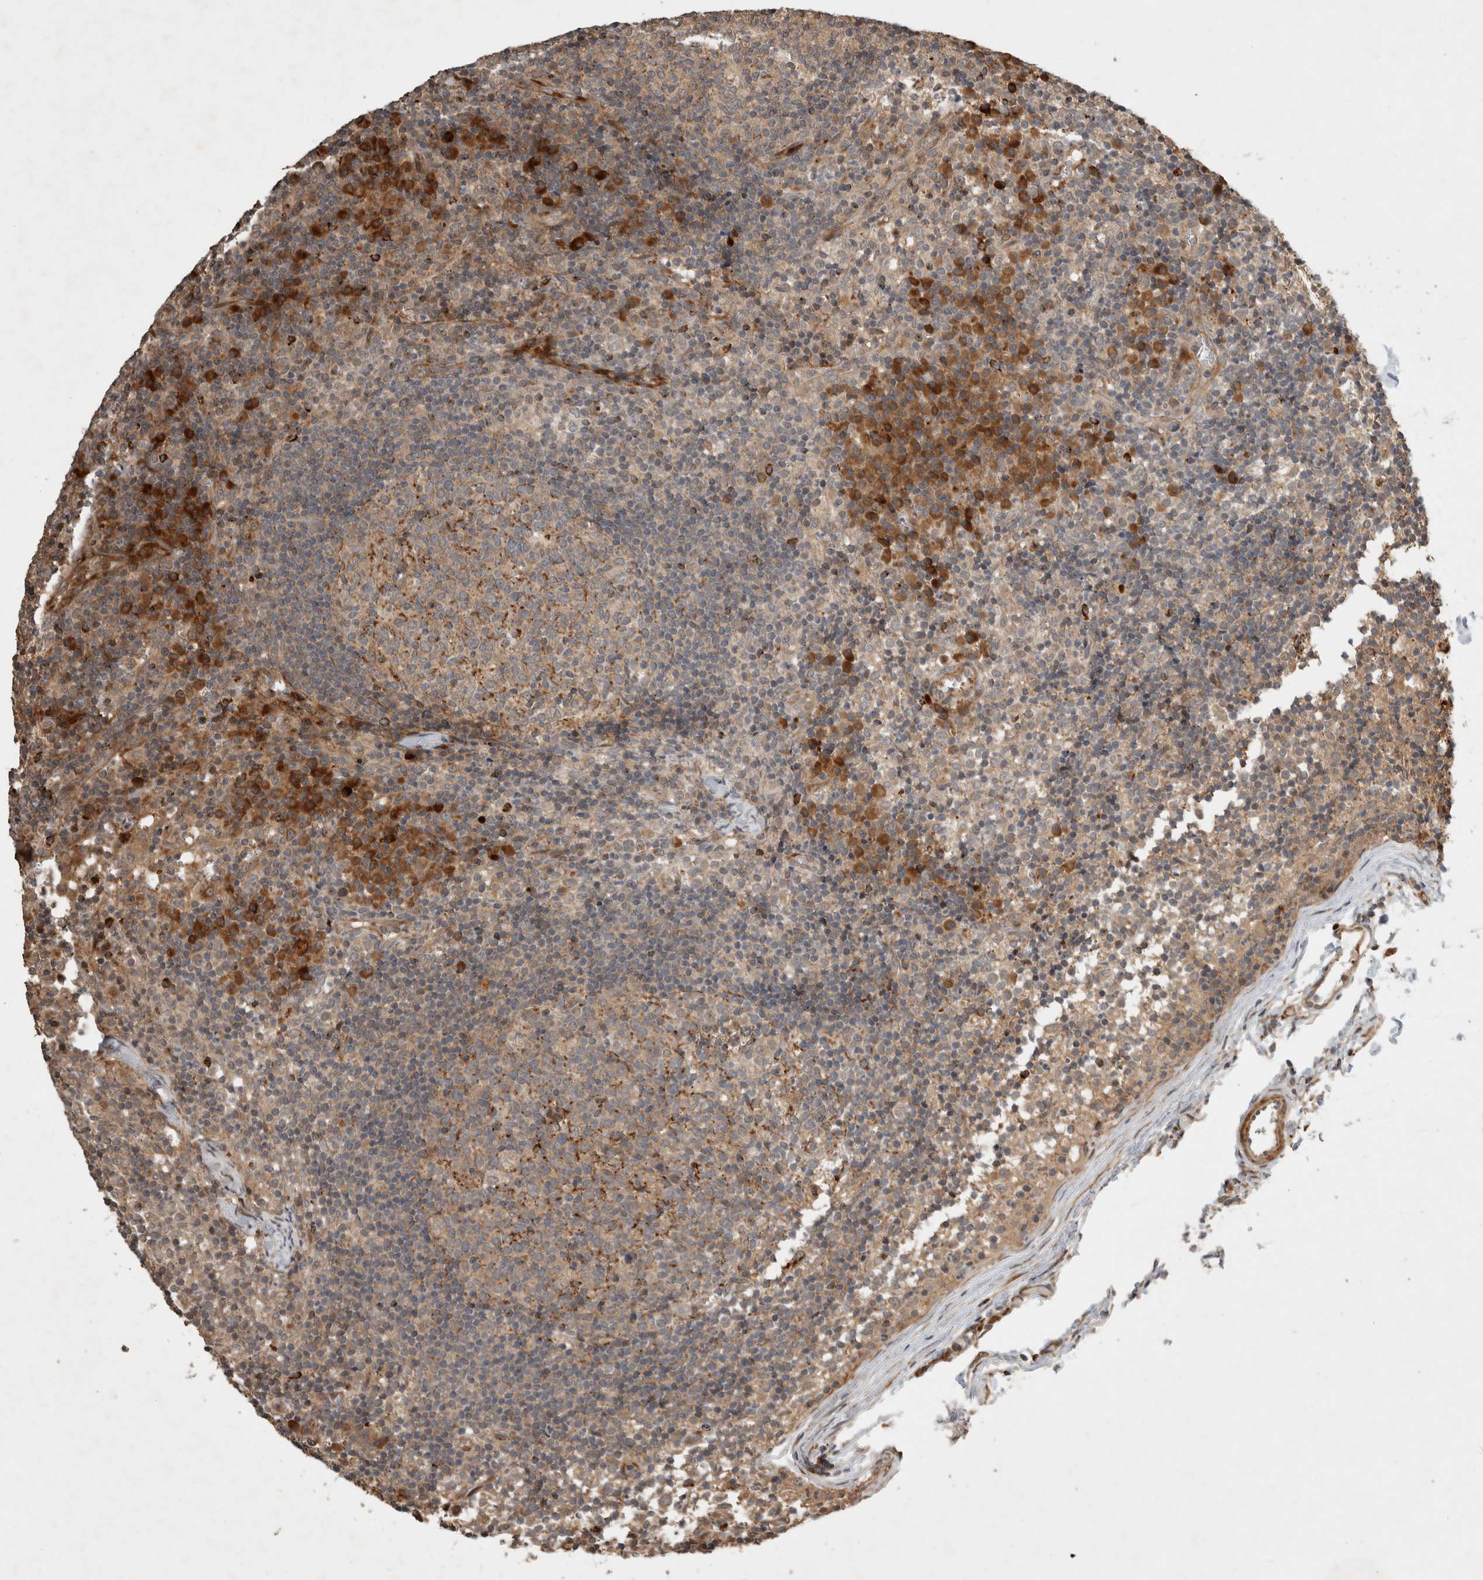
{"staining": {"intensity": "moderate", "quantity": ">75%", "location": "cytoplasmic/membranous"}, "tissue": "lymph node", "cell_type": "Germinal center cells", "image_type": "normal", "snomed": [{"axis": "morphology", "description": "Normal tissue, NOS"}, {"axis": "morphology", "description": "Inflammation, NOS"}, {"axis": "topography", "description": "Lymph node"}], "caption": "Brown immunohistochemical staining in normal human lymph node demonstrates moderate cytoplasmic/membranous expression in about >75% of germinal center cells.", "gene": "SERAC1", "patient": {"sex": "male", "age": 55}}